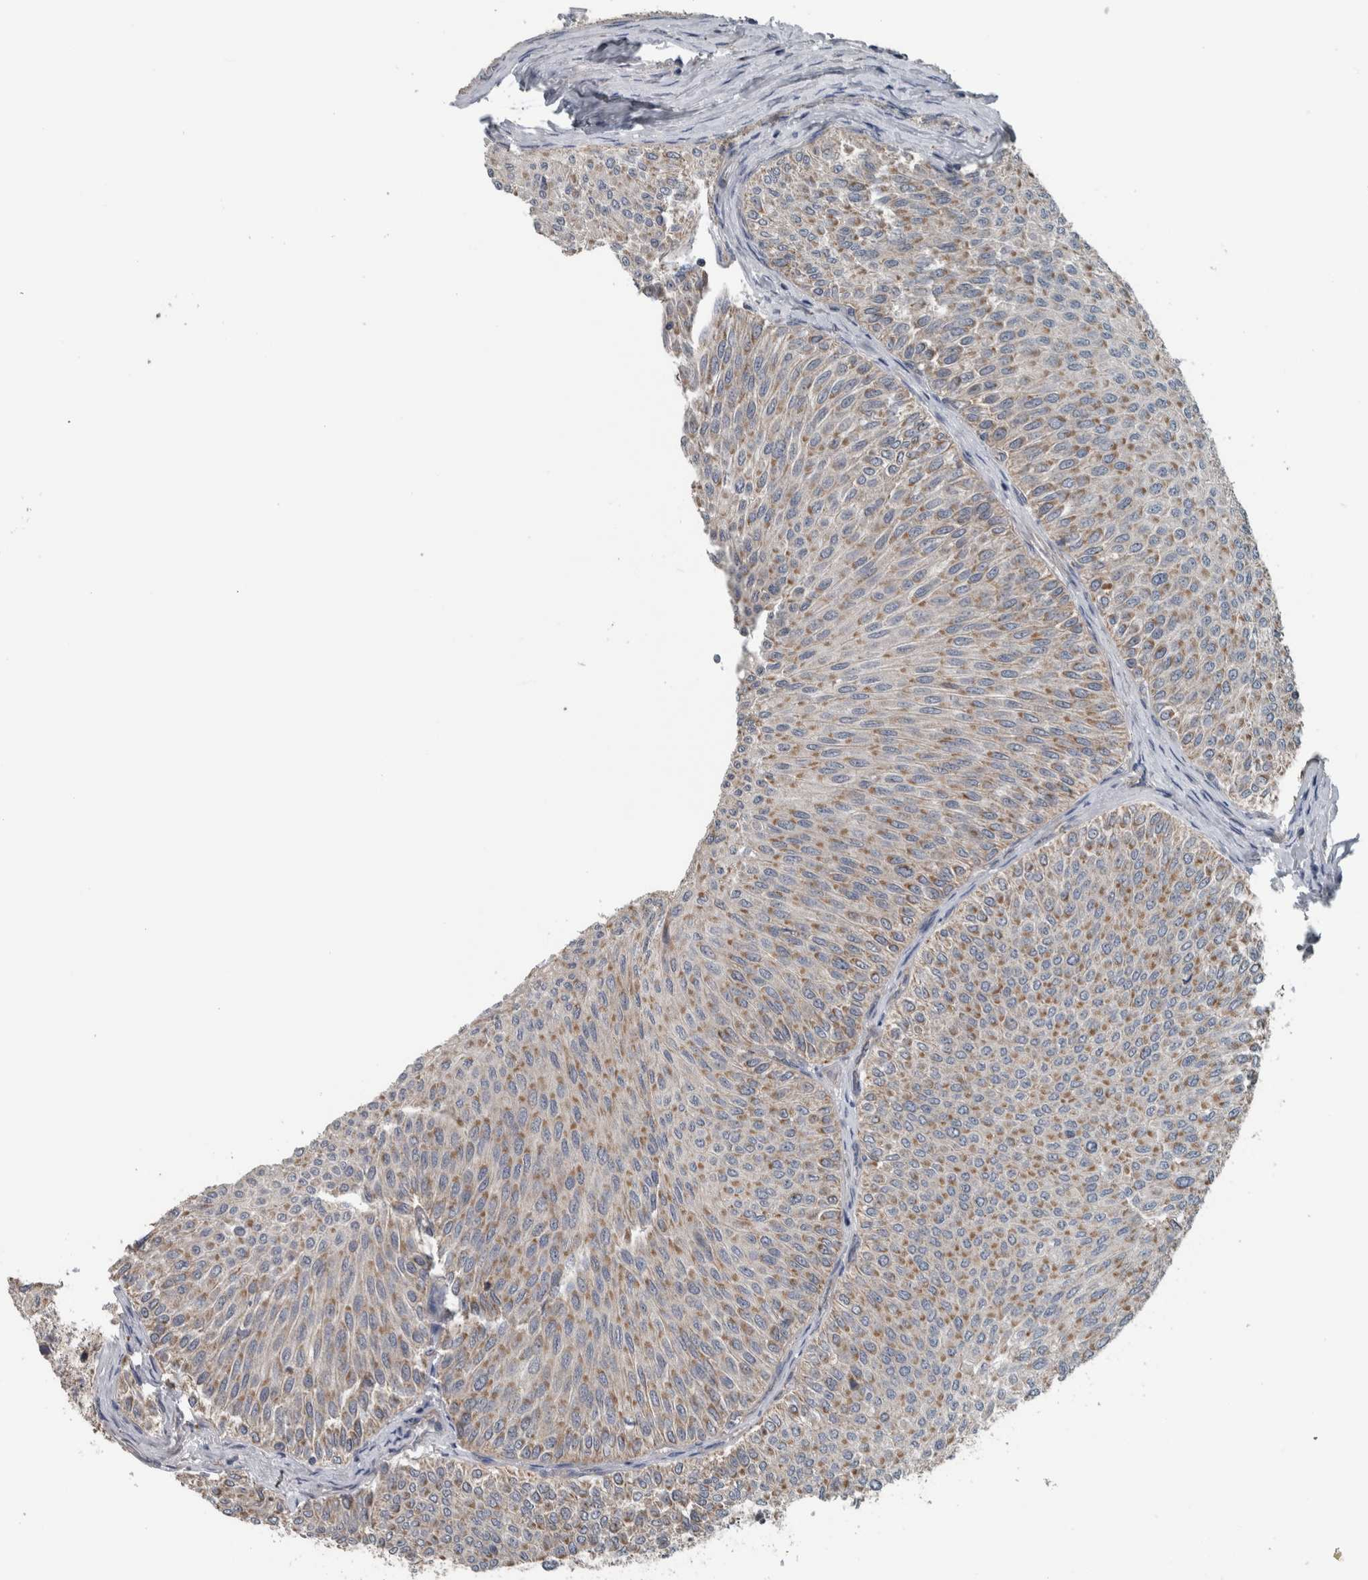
{"staining": {"intensity": "moderate", "quantity": ">75%", "location": "cytoplasmic/membranous"}, "tissue": "urothelial cancer", "cell_type": "Tumor cells", "image_type": "cancer", "snomed": [{"axis": "morphology", "description": "Urothelial carcinoma, Low grade"}, {"axis": "topography", "description": "Urinary bladder"}], "caption": "The photomicrograph reveals immunohistochemical staining of urothelial cancer. There is moderate cytoplasmic/membranous expression is present in about >75% of tumor cells.", "gene": "ARMC1", "patient": {"sex": "male", "age": 78}}